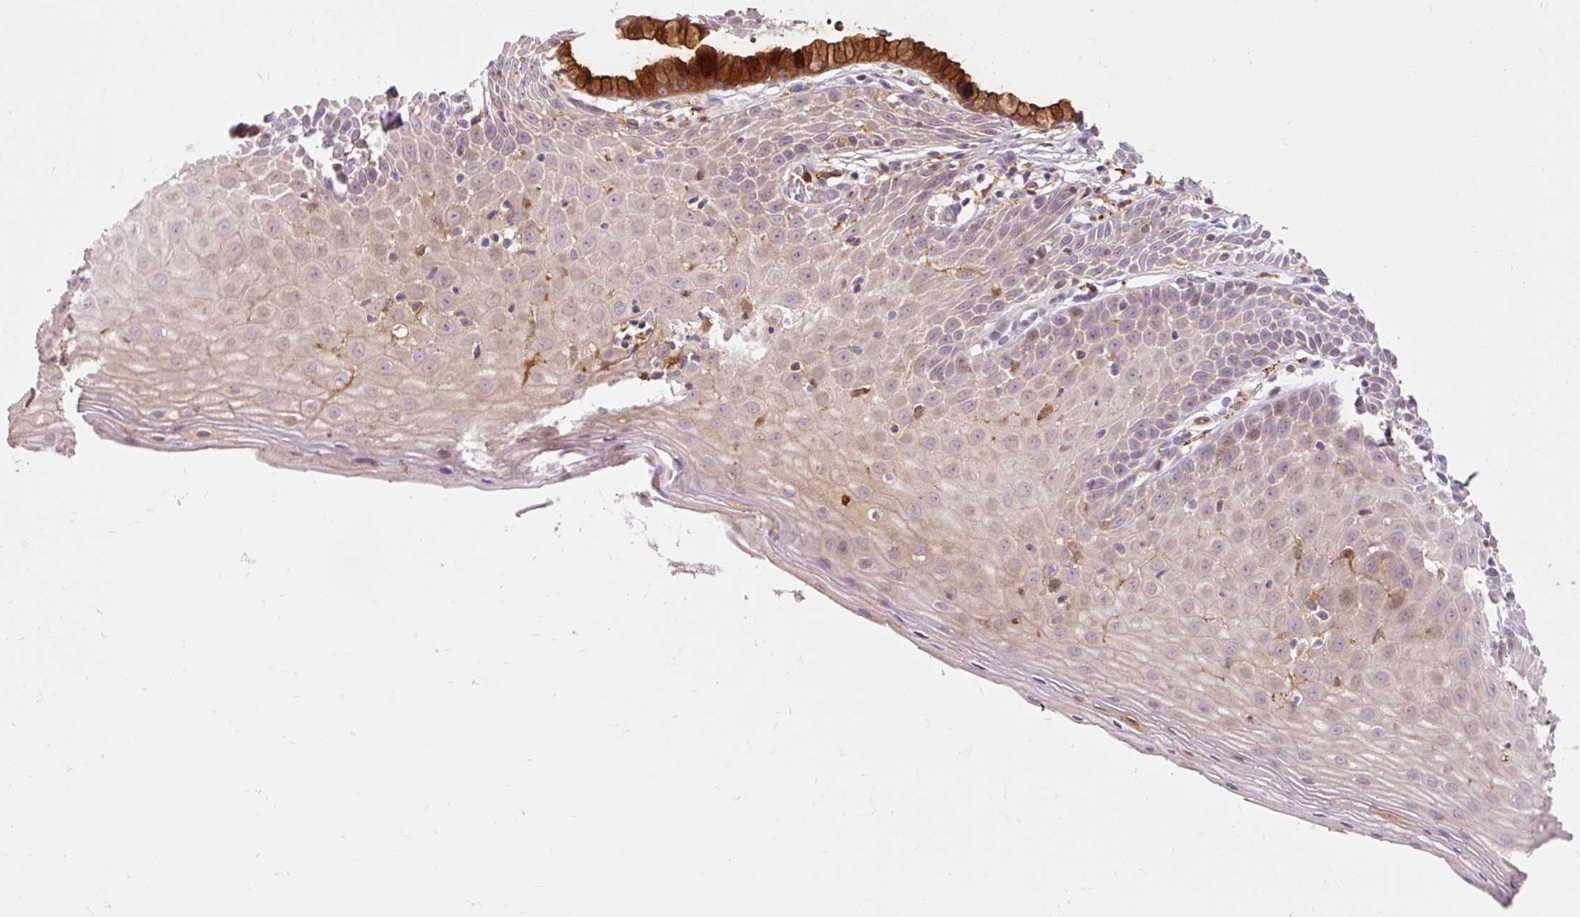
{"staining": {"intensity": "strong", "quantity": ">75%", "location": "cytoplasmic/membranous"}, "tissue": "cervix", "cell_type": "Glandular cells", "image_type": "normal", "snomed": [{"axis": "morphology", "description": "Normal tissue, NOS"}, {"axis": "topography", "description": "Cervix"}], "caption": "The micrograph shows a brown stain indicating the presence of a protein in the cytoplasmic/membranous of glandular cells in cervix. The staining is performed using DAB brown chromogen to label protein expression. The nuclei are counter-stained blue using hematoxylin.", "gene": "CEBPZ", "patient": {"sex": "female", "age": 36}}